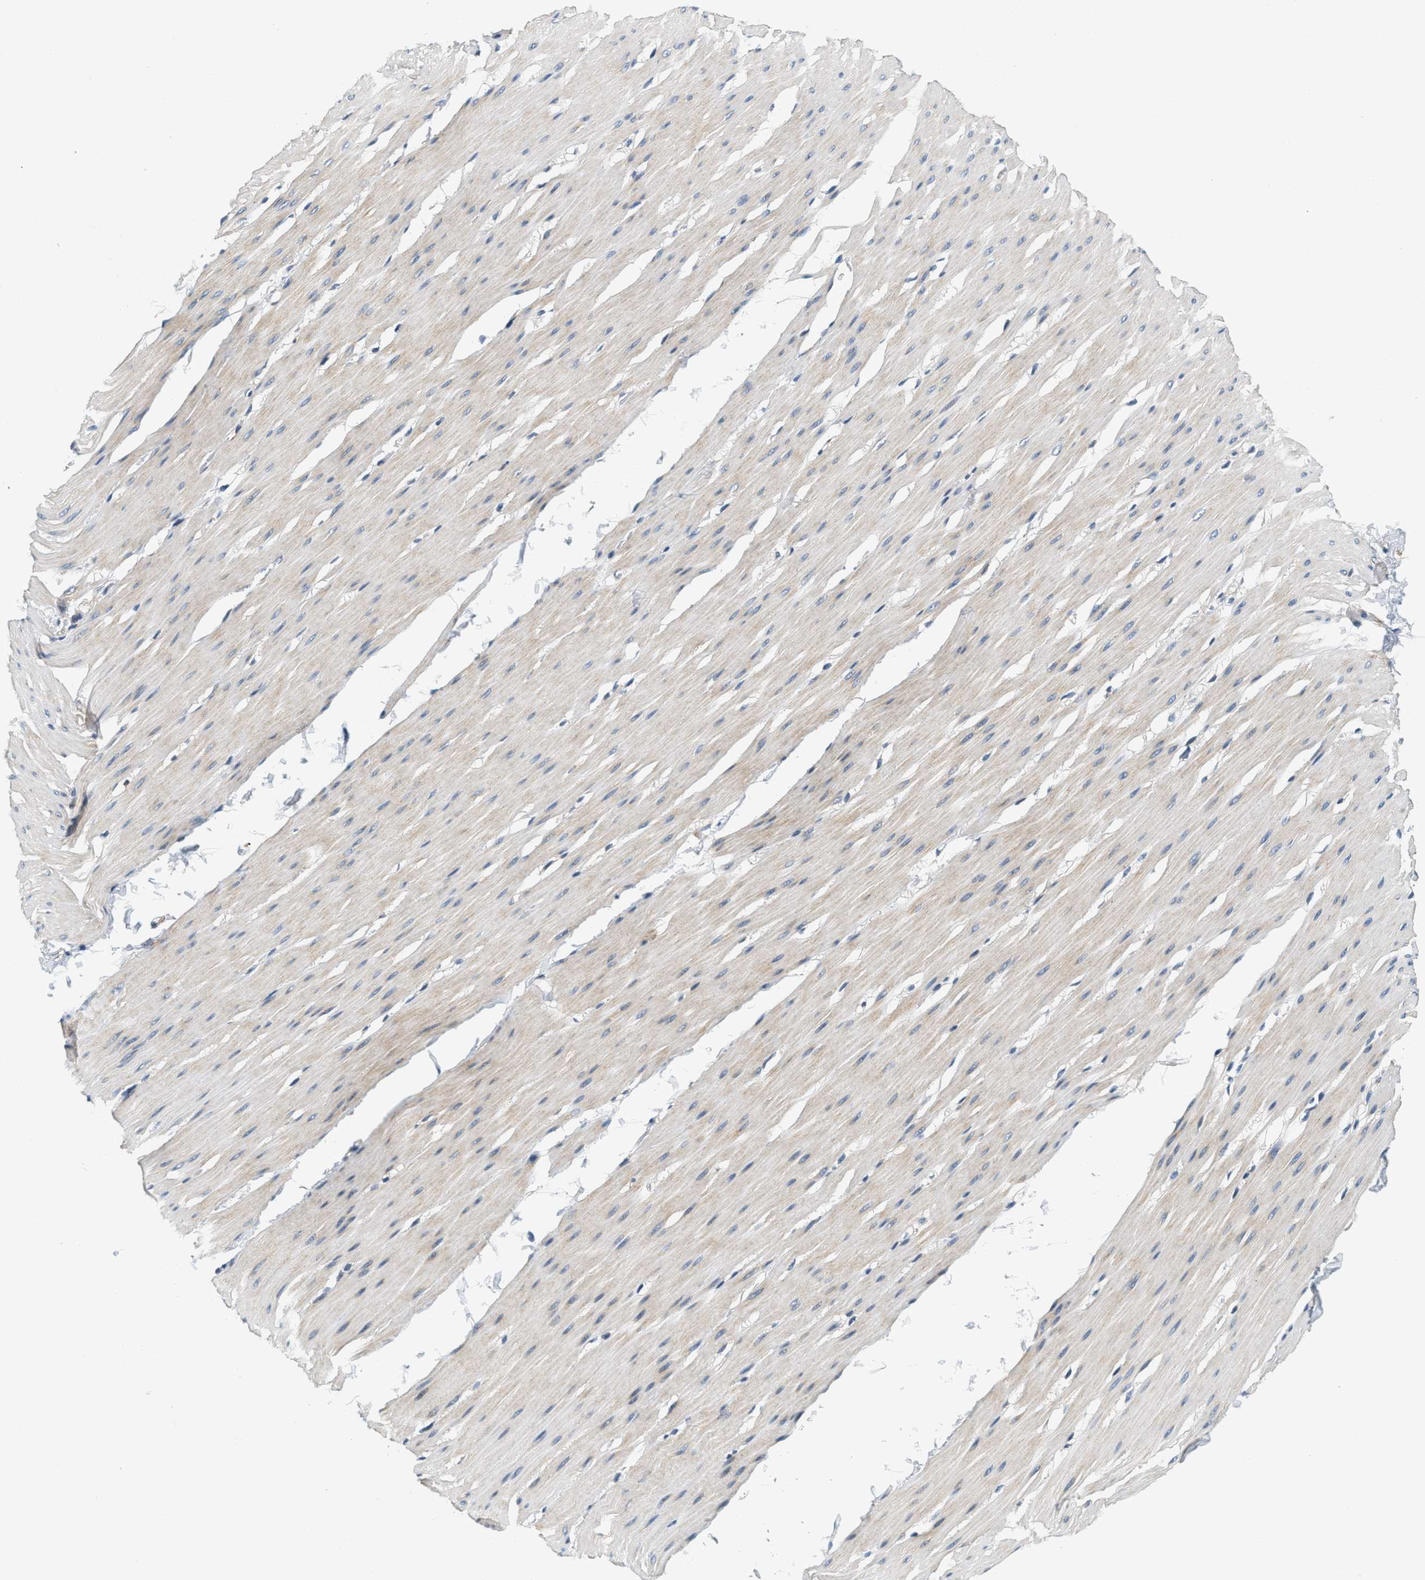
{"staining": {"intensity": "negative", "quantity": "none", "location": "none"}, "tissue": "smooth muscle", "cell_type": "Smooth muscle cells", "image_type": "normal", "snomed": [{"axis": "morphology", "description": "Normal tissue, NOS"}, {"axis": "topography", "description": "Smooth muscle"}, {"axis": "topography", "description": "Colon"}], "caption": "IHC image of normal smooth muscle: smooth muscle stained with DAB reveals no significant protein staining in smooth muscle cells. Nuclei are stained in blue.", "gene": "YAE1", "patient": {"sex": "male", "age": 67}}